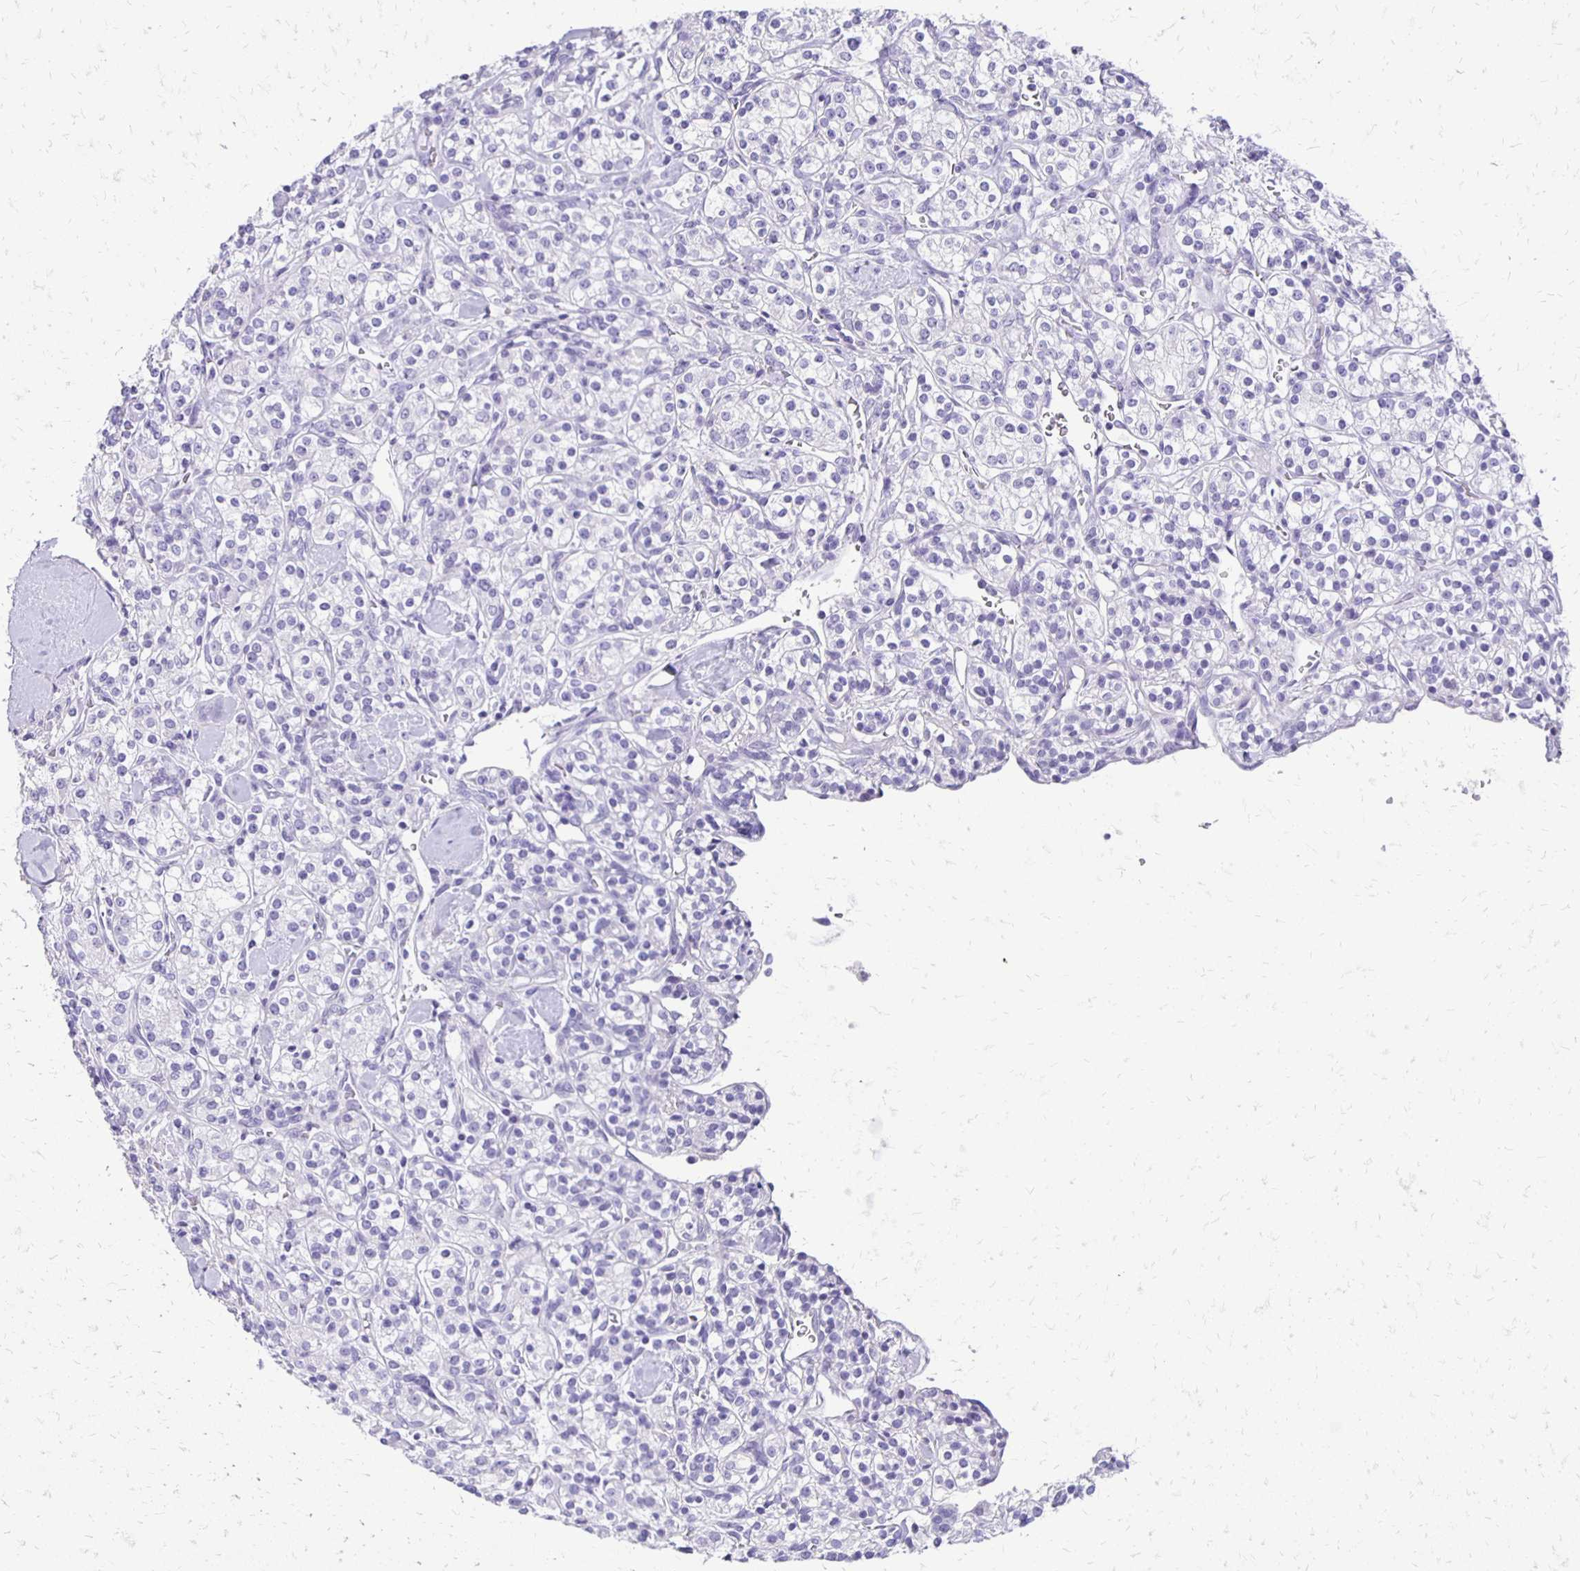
{"staining": {"intensity": "negative", "quantity": "none", "location": "none"}, "tissue": "renal cancer", "cell_type": "Tumor cells", "image_type": "cancer", "snomed": [{"axis": "morphology", "description": "Adenocarcinoma, NOS"}, {"axis": "topography", "description": "Kidney"}], "caption": "Immunohistochemistry (IHC) image of neoplastic tissue: human renal cancer (adenocarcinoma) stained with DAB (3,3'-diaminobenzidine) exhibits no significant protein staining in tumor cells. (Brightfield microscopy of DAB (3,3'-diaminobenzidine) IHC at high magnification).", "gene": "ANKRD45", "patient": {"sex": "male", "age": 77}}